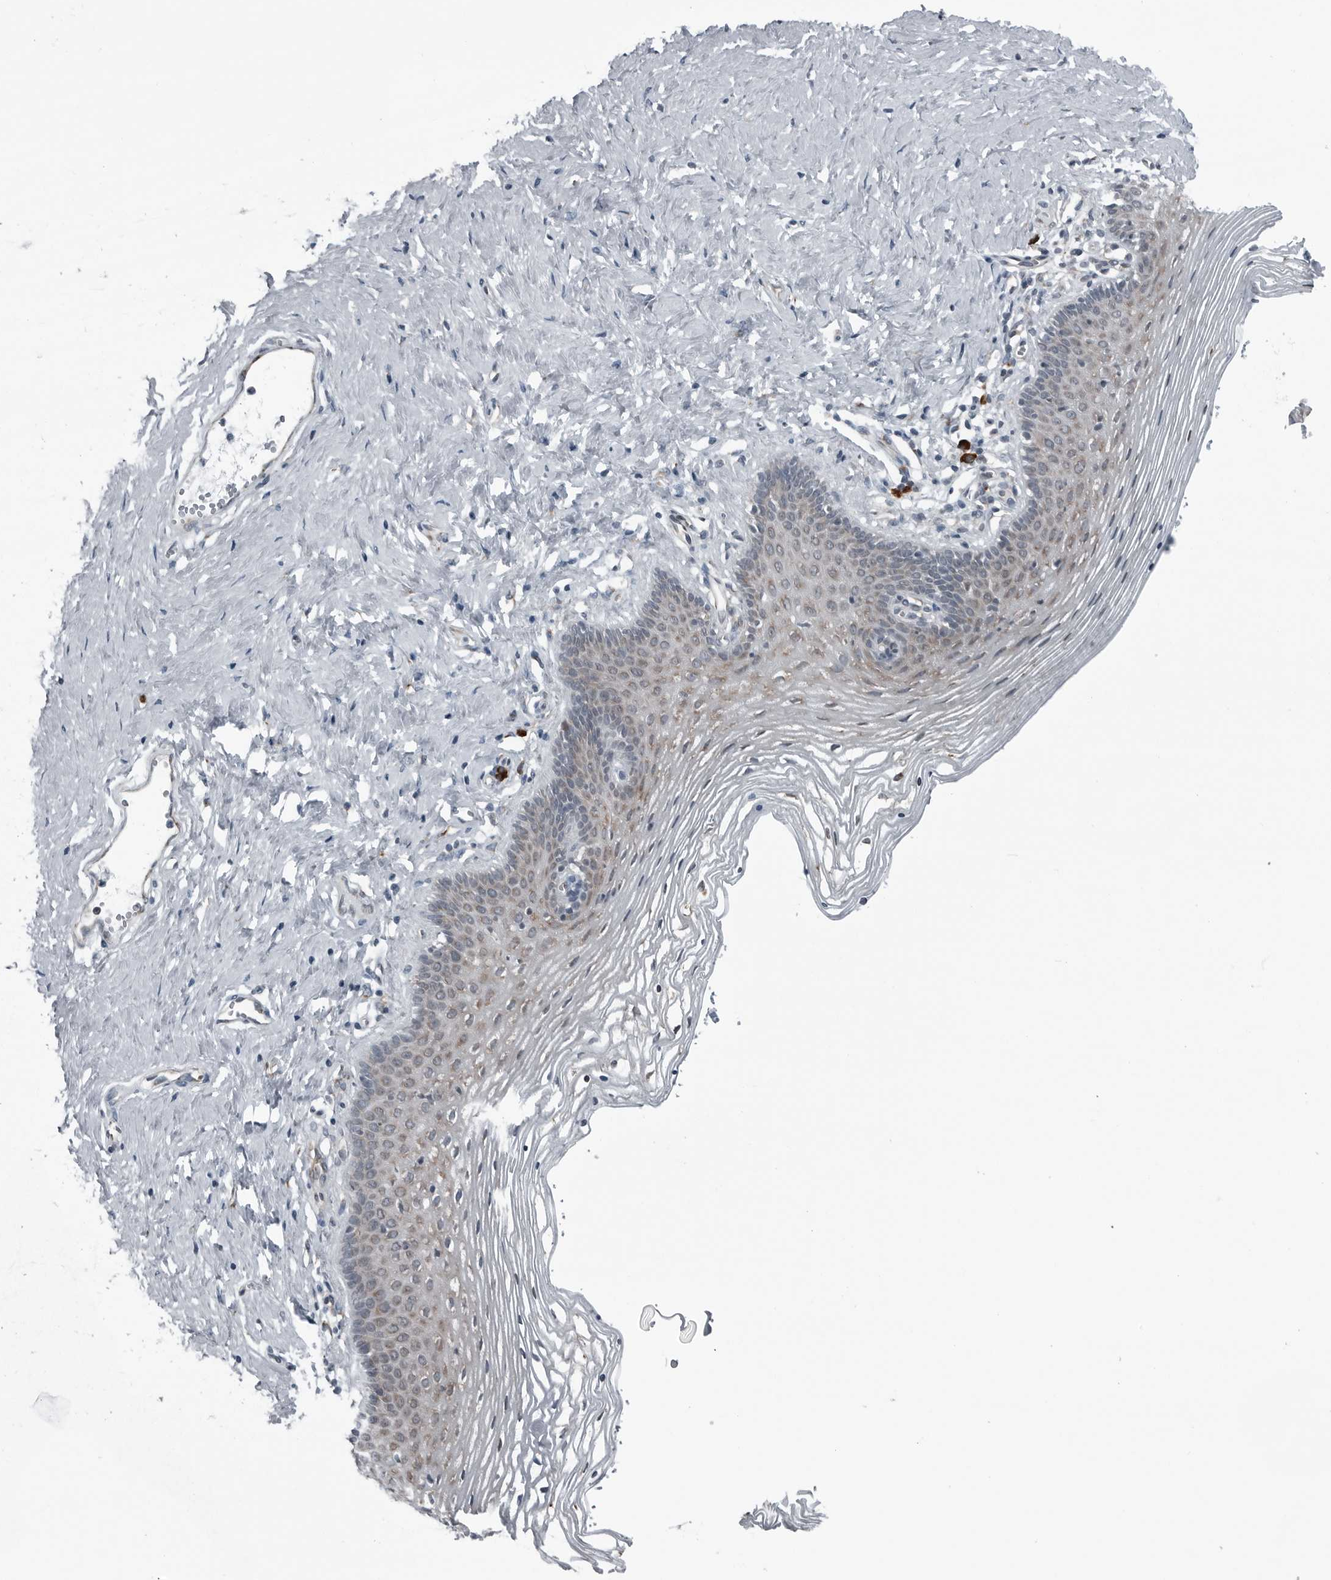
{"staining": {"intensity": "weak", "quantity": "<25%", "location": "cytoplasmic/membranous"}, "tissue": "vagina", "cell_type": "Squamous epithelial cells", "image_type": "normal", "snomed": [{"axis": "morphology", "description": "Normal tissue, NOS"}, {"axis": "topography", "description": "Vagina"}], "caption": "Immunohistochemistry (IHC) of unremarkable vagina shows no staining in squamous epithelial cells. (DAB (3,3'-diaminobenzidine) immunohistochemistry (IHC) visualized using brightfield microscopy, high magnification).", "gene": "CEP85", "patient": {"sex": "female", "age": 32}}